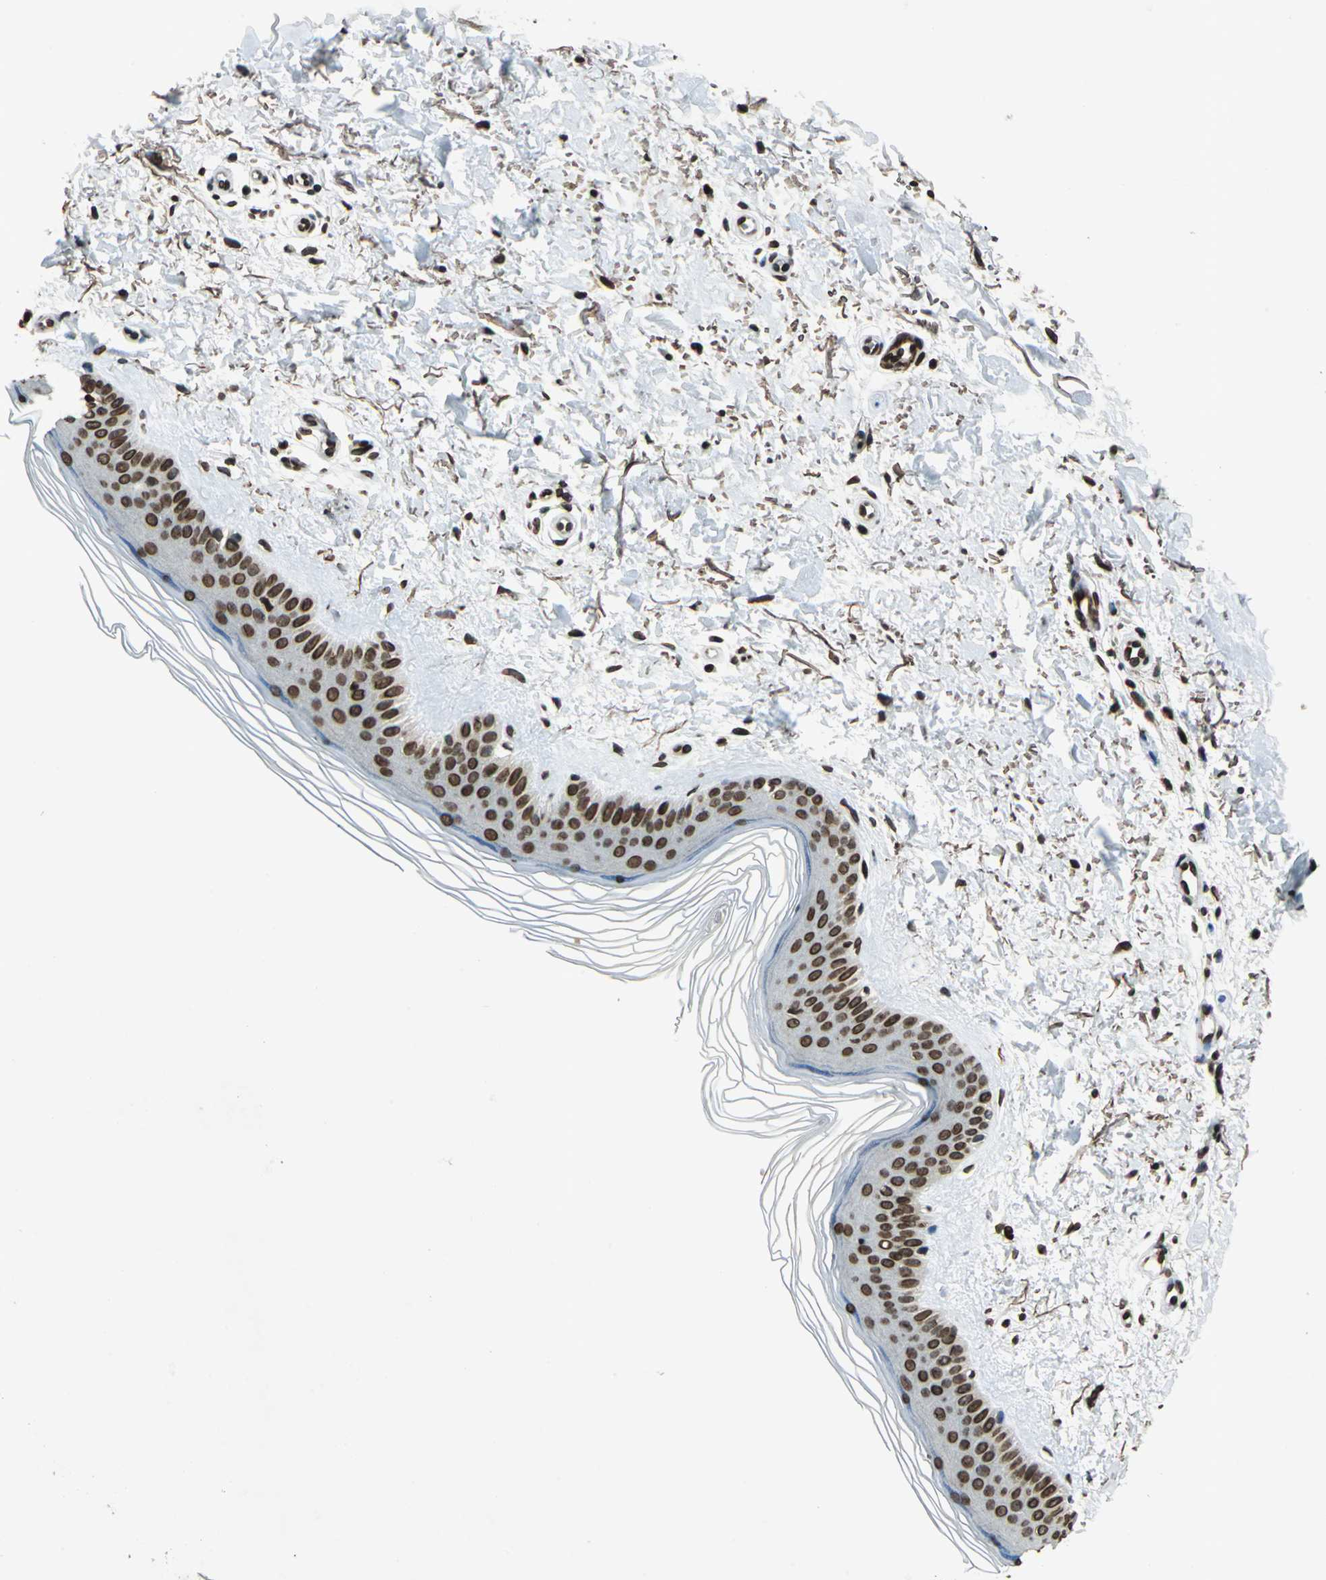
{"staining": {"intensity": "moderate", "quantity": ">75%", "location": "nuclear"}, "tissue": "skin", "cell_type": "Fibroblasts", "image_type": "normal", "snomed": [{"axis": "morphology", "description": "Normal tissue, NOS"}, {"axis": "topography", "description": "Skin"}], "caption": "Protein positivity by immunohistochemistry (IHC) displays moderate nuclear staining in approximately >75% of fibroblasts in benign skin. (brown staining indicates protein expression, while blue staining denotes nuclei).", "gene": "ISY1", "patient": {"sex": "female", "age": 19}}